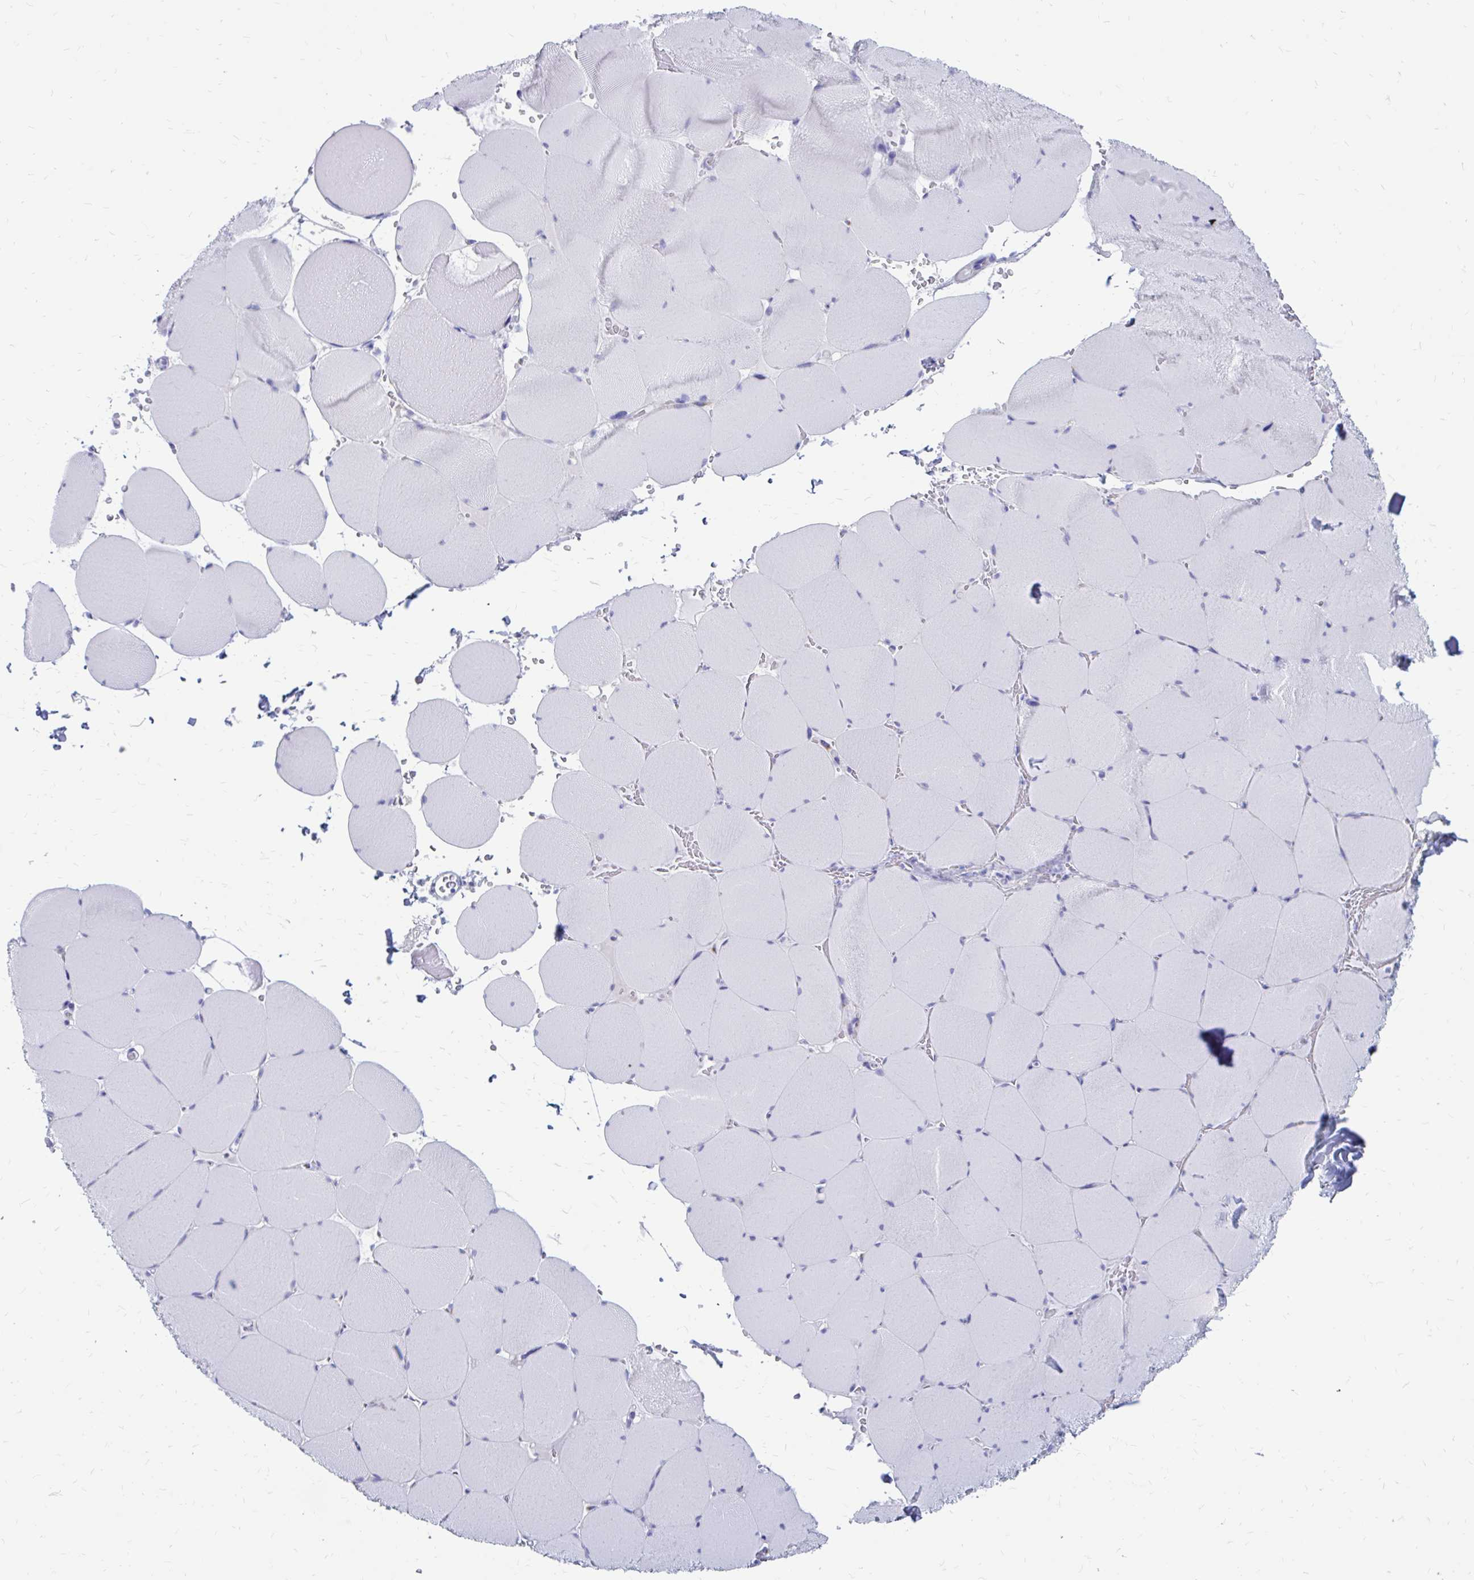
{"staining": {"intensity": "negative", "quantity": "none", "location": "none"}, "tissue": "skeletal muscle", "cell_type": "Myocytes", "image_type": "normal", "snomed": [{"axis": "morphology", "description": "Normal tissue, NOS"}, {"axis": "topography", "description": "Skeletal muscle"}, {"axis": "topography", "description": "Head-Neck"}], "caption": "This is an immunohistochemistry (IHC) micrograph of benign skeletal muscle. There is no expression in myocytes.", "gene": "IGSF5", "patient": {"sex": "male", "age": 66}}